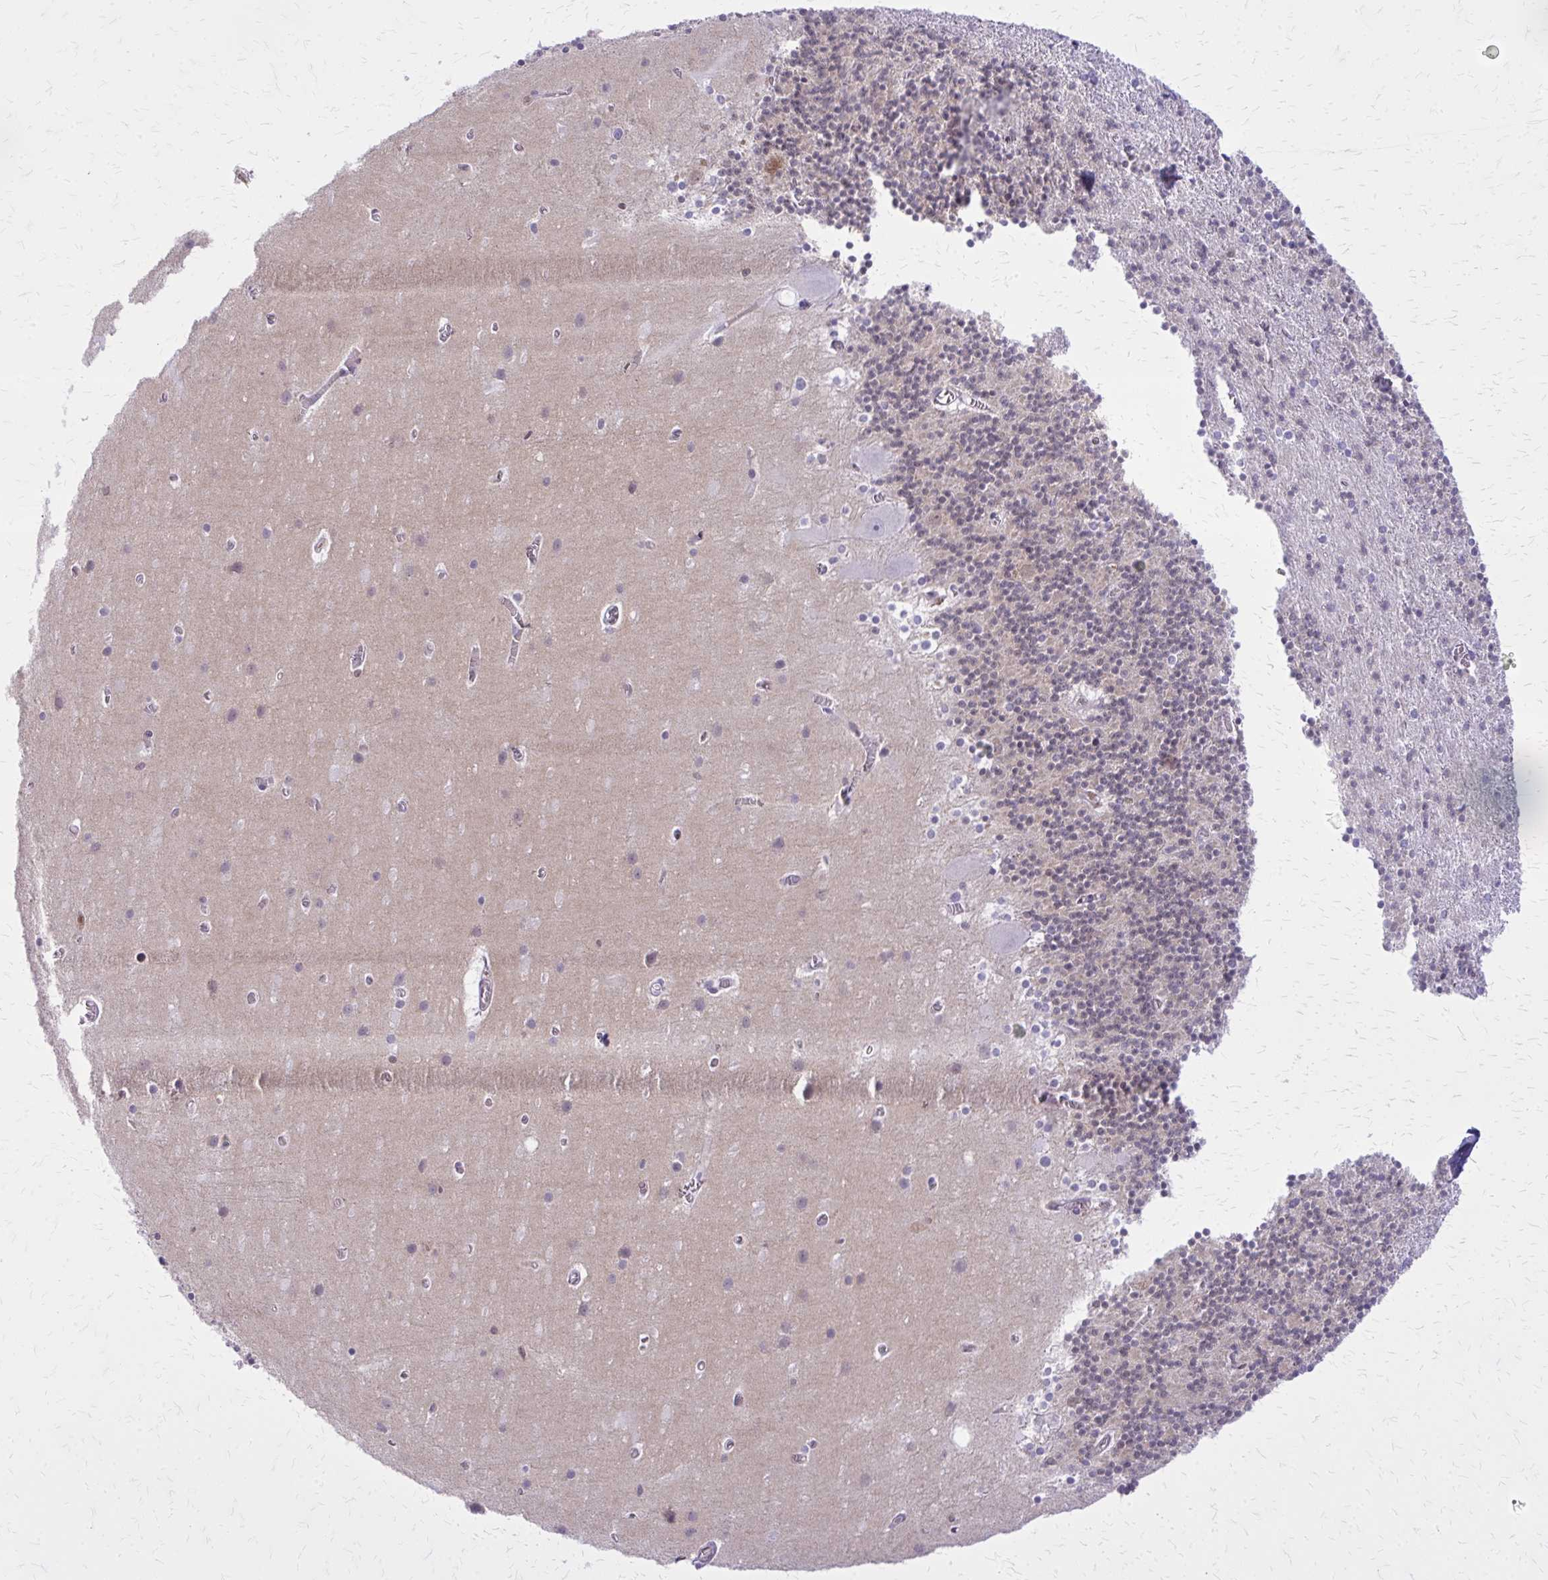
{"staining": {"intensity": "negative", "quantity": "none", "location": "none"}, "tissue": "cerebellum", "cell_type": "Cells in granular layer", "image_type": "normal", "snomed": [{"axis": "morphology", "description": "Normal tissue, NOS"}, {"axis": "topography", "description": "Cerebellum"}], "caption": "Immunohistochemistry of benign cerebellum shows no positivity in cells in granular layer.", "gene": "GLRX", "patient": {"sex": "male", "age": 70}}